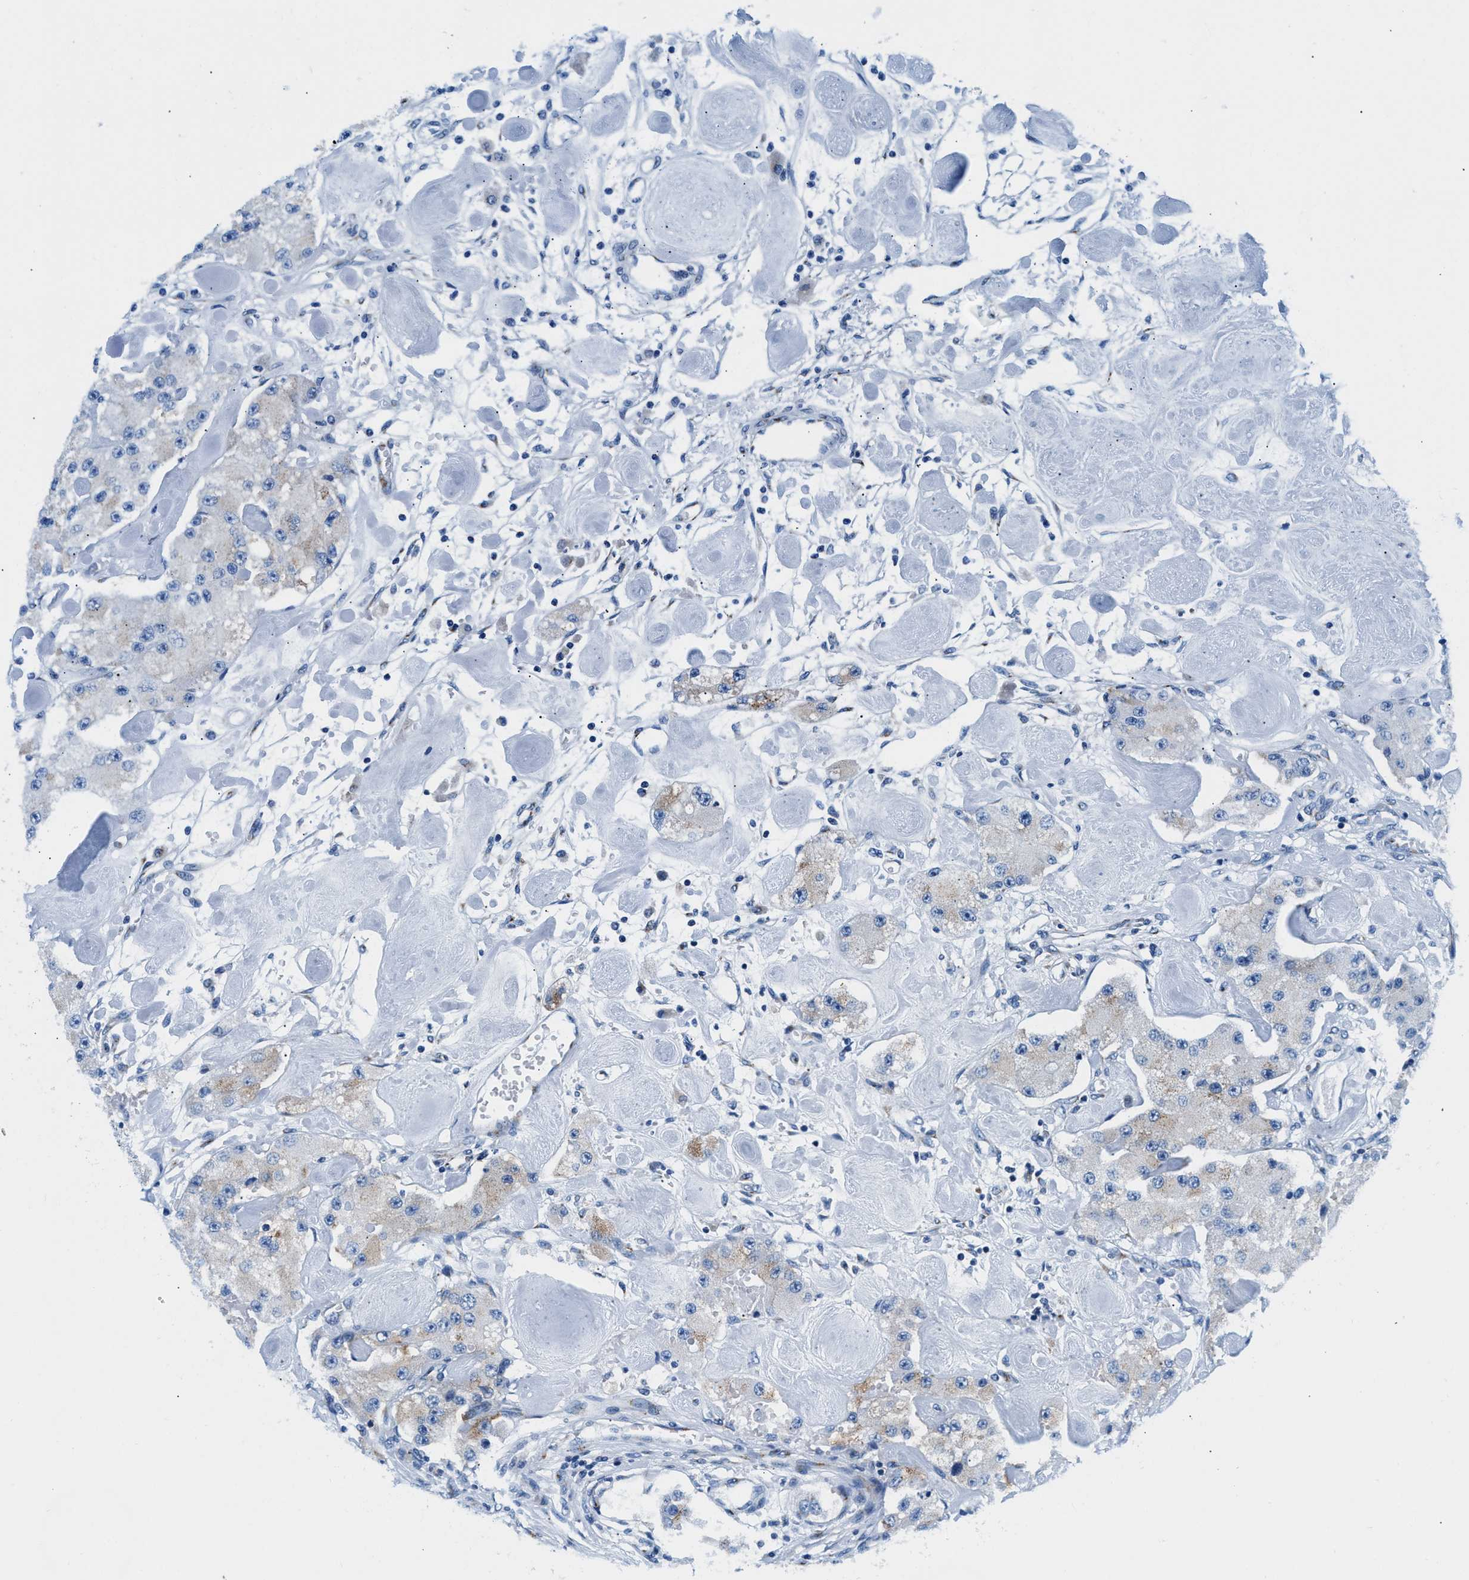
{"staining": {"intensity": "negative", "quantity": "none", "location": "none"}, "tissue": "carcinoid", "cell_type": "Tumor cells", "image_type": "cancer", "snomed": [{"axis": "morphology", "description": "Carcinoid, malignant, NOS"}, {"axis": "topography", "description": "Pancreas"}], "caption": "This is an immunohistochemistry (IHC) histopathology image of carcinoid. There is no staining in tumor cells.", "gene": "VPS53", "patient": {"sex": "male", "age": 41}}